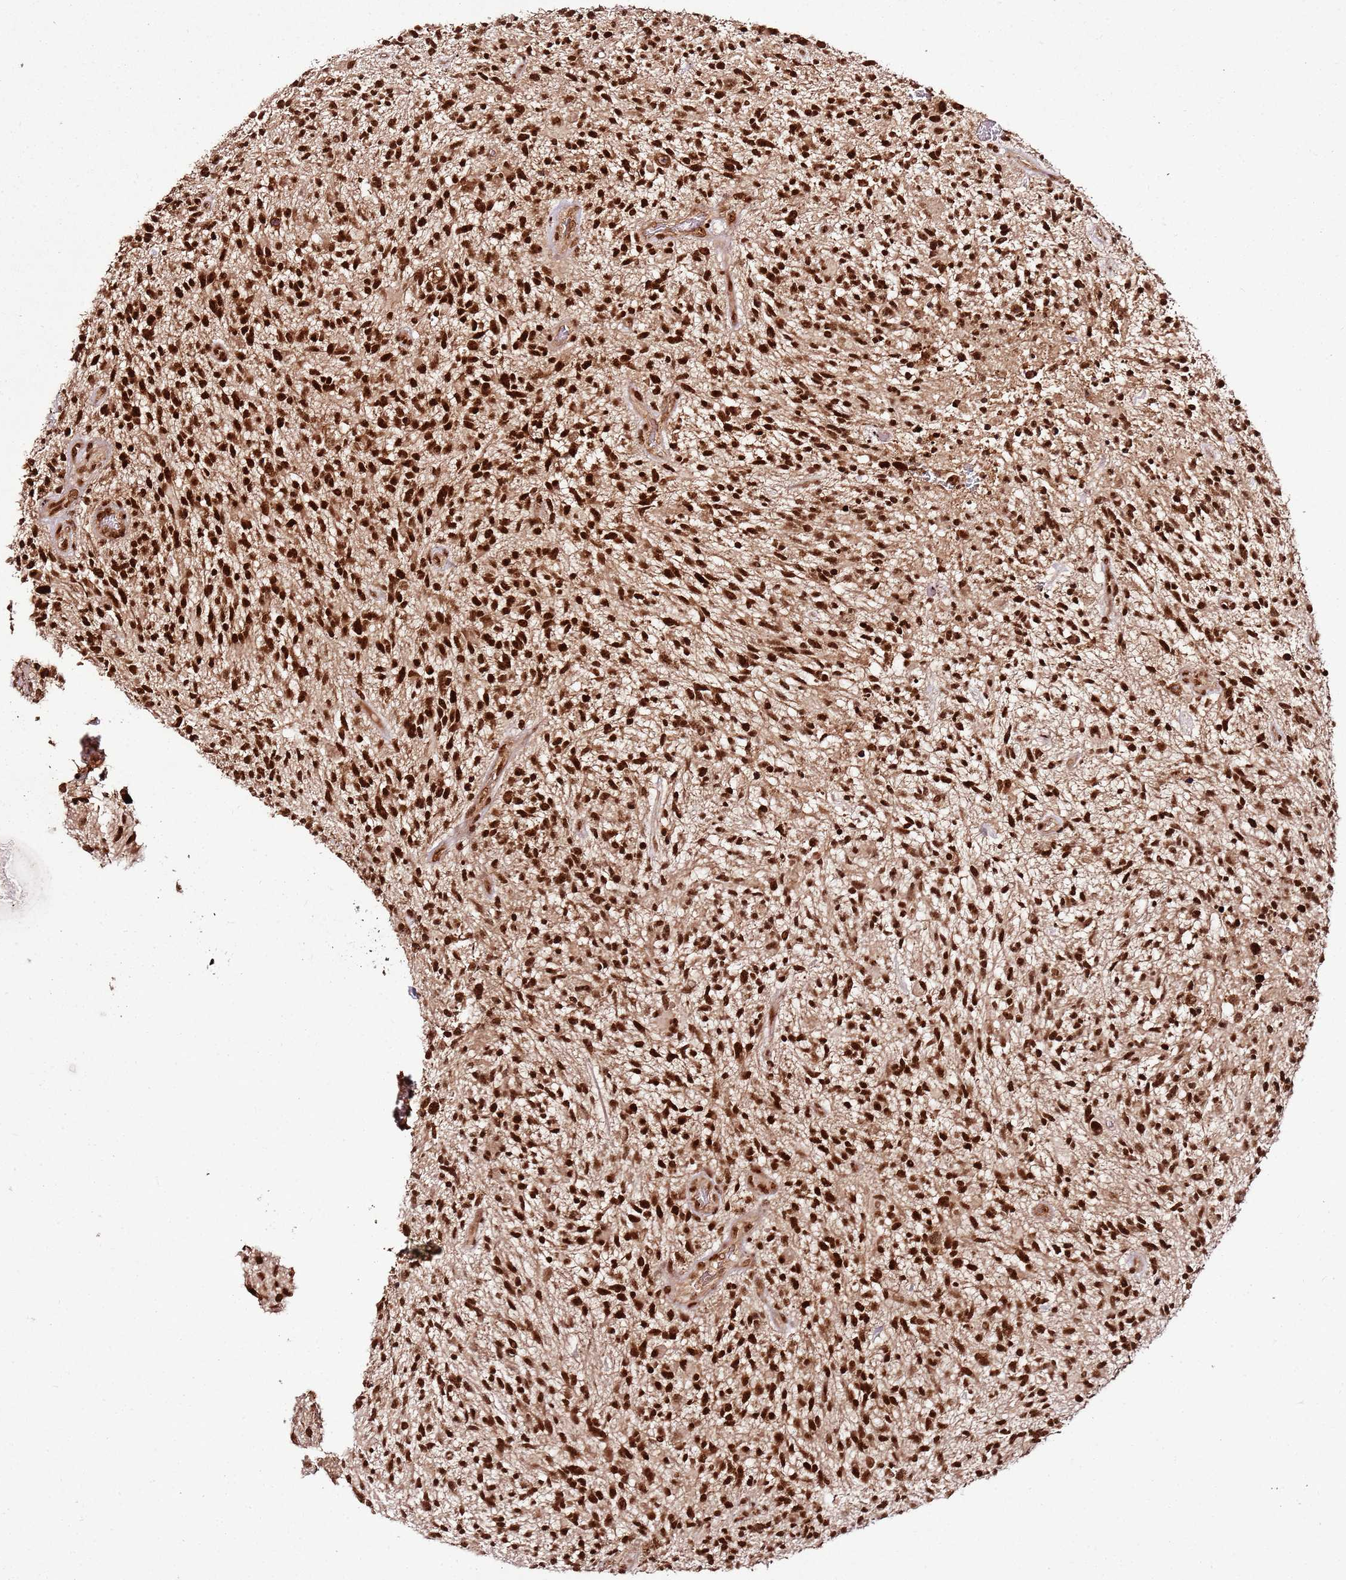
{"staining": {"intensity": "strong", "quantity": ">75%", "location": "nuclear"}, "tissue": "glioma", "cell_type": "Tumor cells", "image_type": "cancer", "snomed": [{"axis": "morphology", "description": "Glioma, malignant, High grade"}, {"axis": "topography", "description": "Brain"}], "caption": "Glioma stained with DAB immunohistochemistry (IHC) shows high levels of strong nuclear positivity in about >75% of tumor cells.", "gene": "XRN2", "patient": {"sex": "male", "age": 47}}